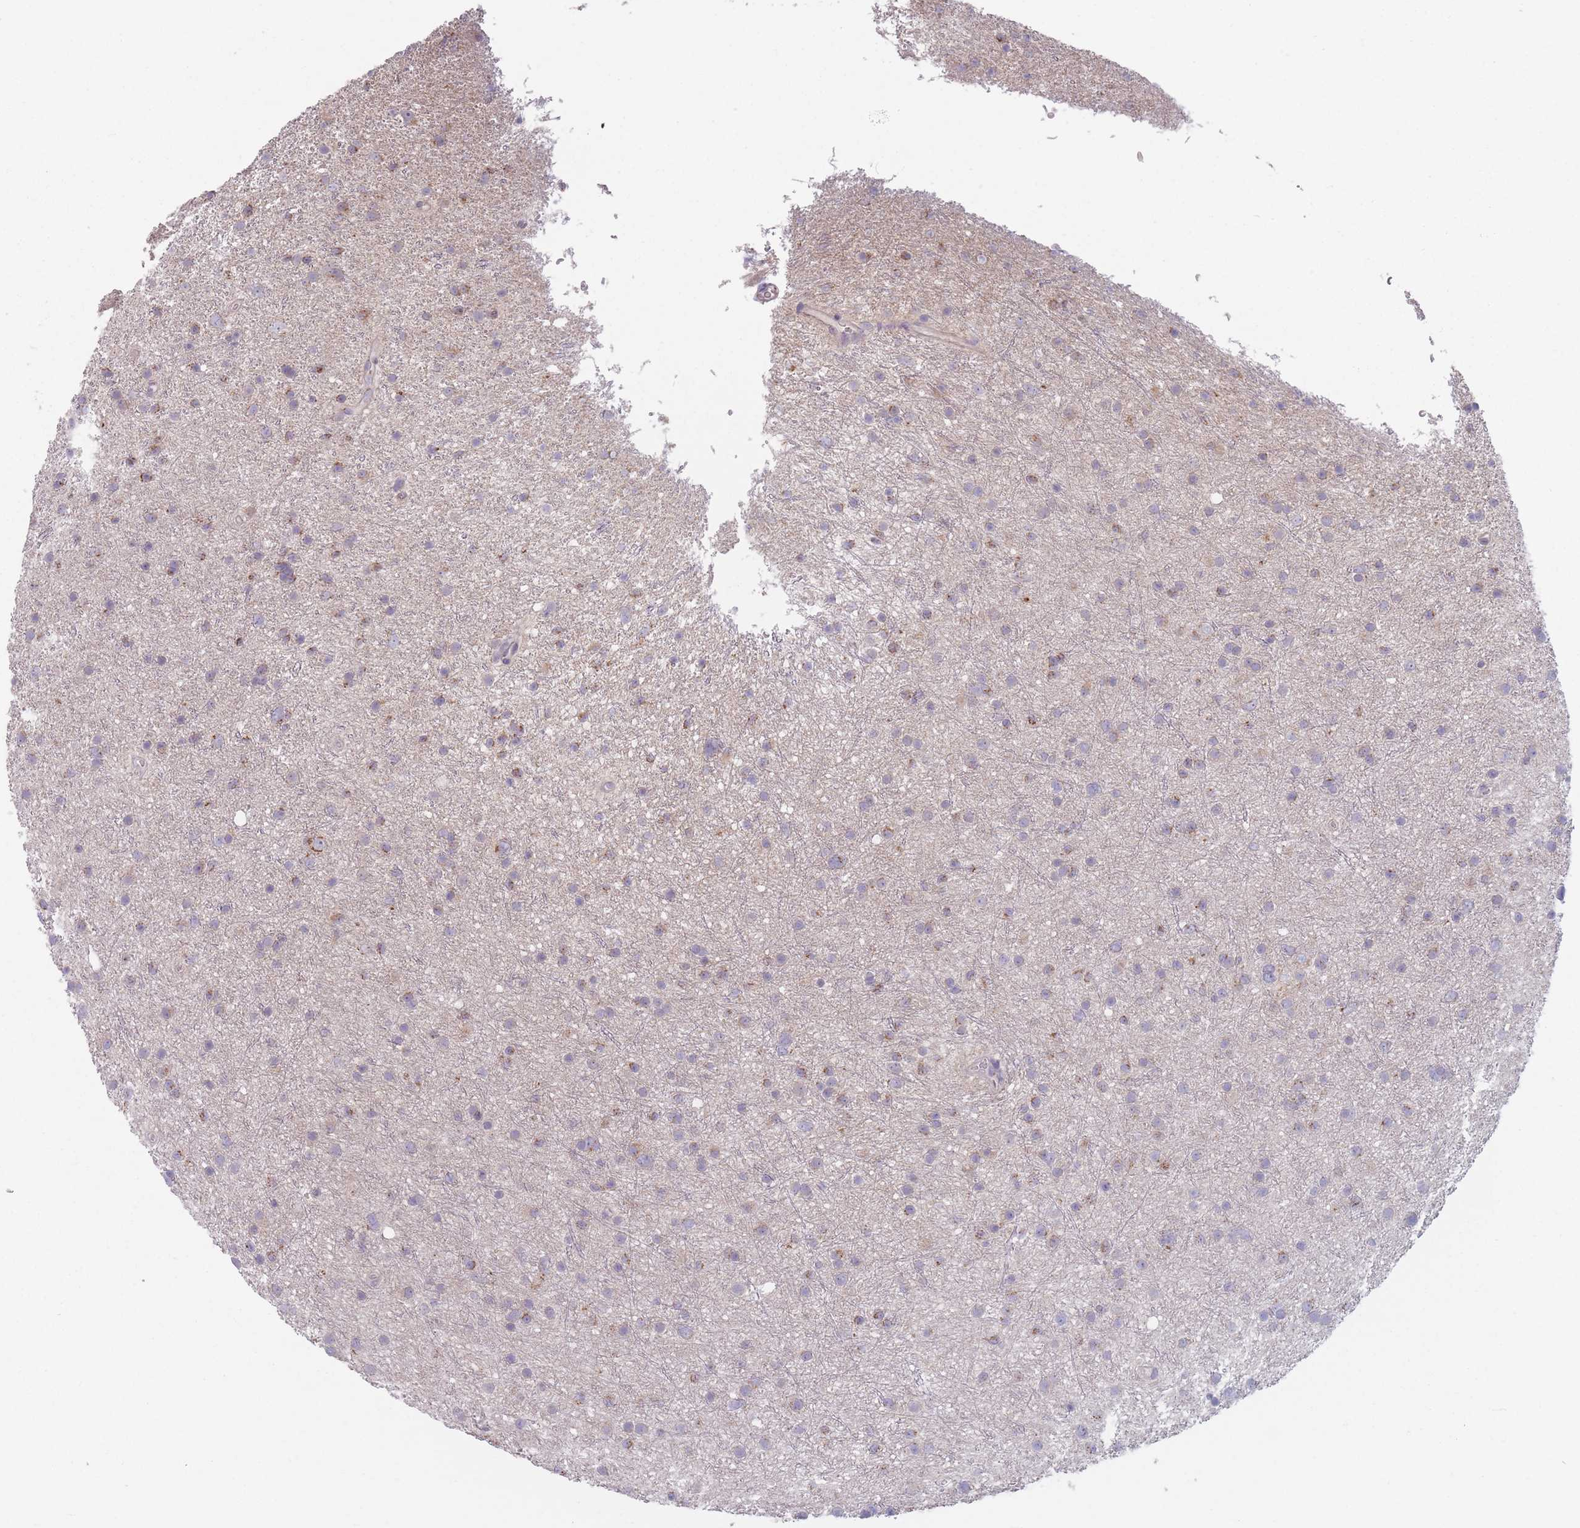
{"staining": {"intensity": "moderate", "quantity": "<25%", "location": "cytoplasmic/membranous"}, "tissue": "glioma", "cell_type": "Tumor cells", "image_type": "cancer", "snomed": [{"axis": "morphology", "description": "Glioma, malignant, Low grade"}, {"axis": "topography", "description": "Cerebral cortex"}], "caption": "Immunohistochemical staining of low-grade glioma (malignant) demonstrates low levels of moderate cytoplasmic/membranous expression in approximately <25% of tumor cells.", "gene": "AKAIN1", "patient": {"sex": "female", "age": 39}}